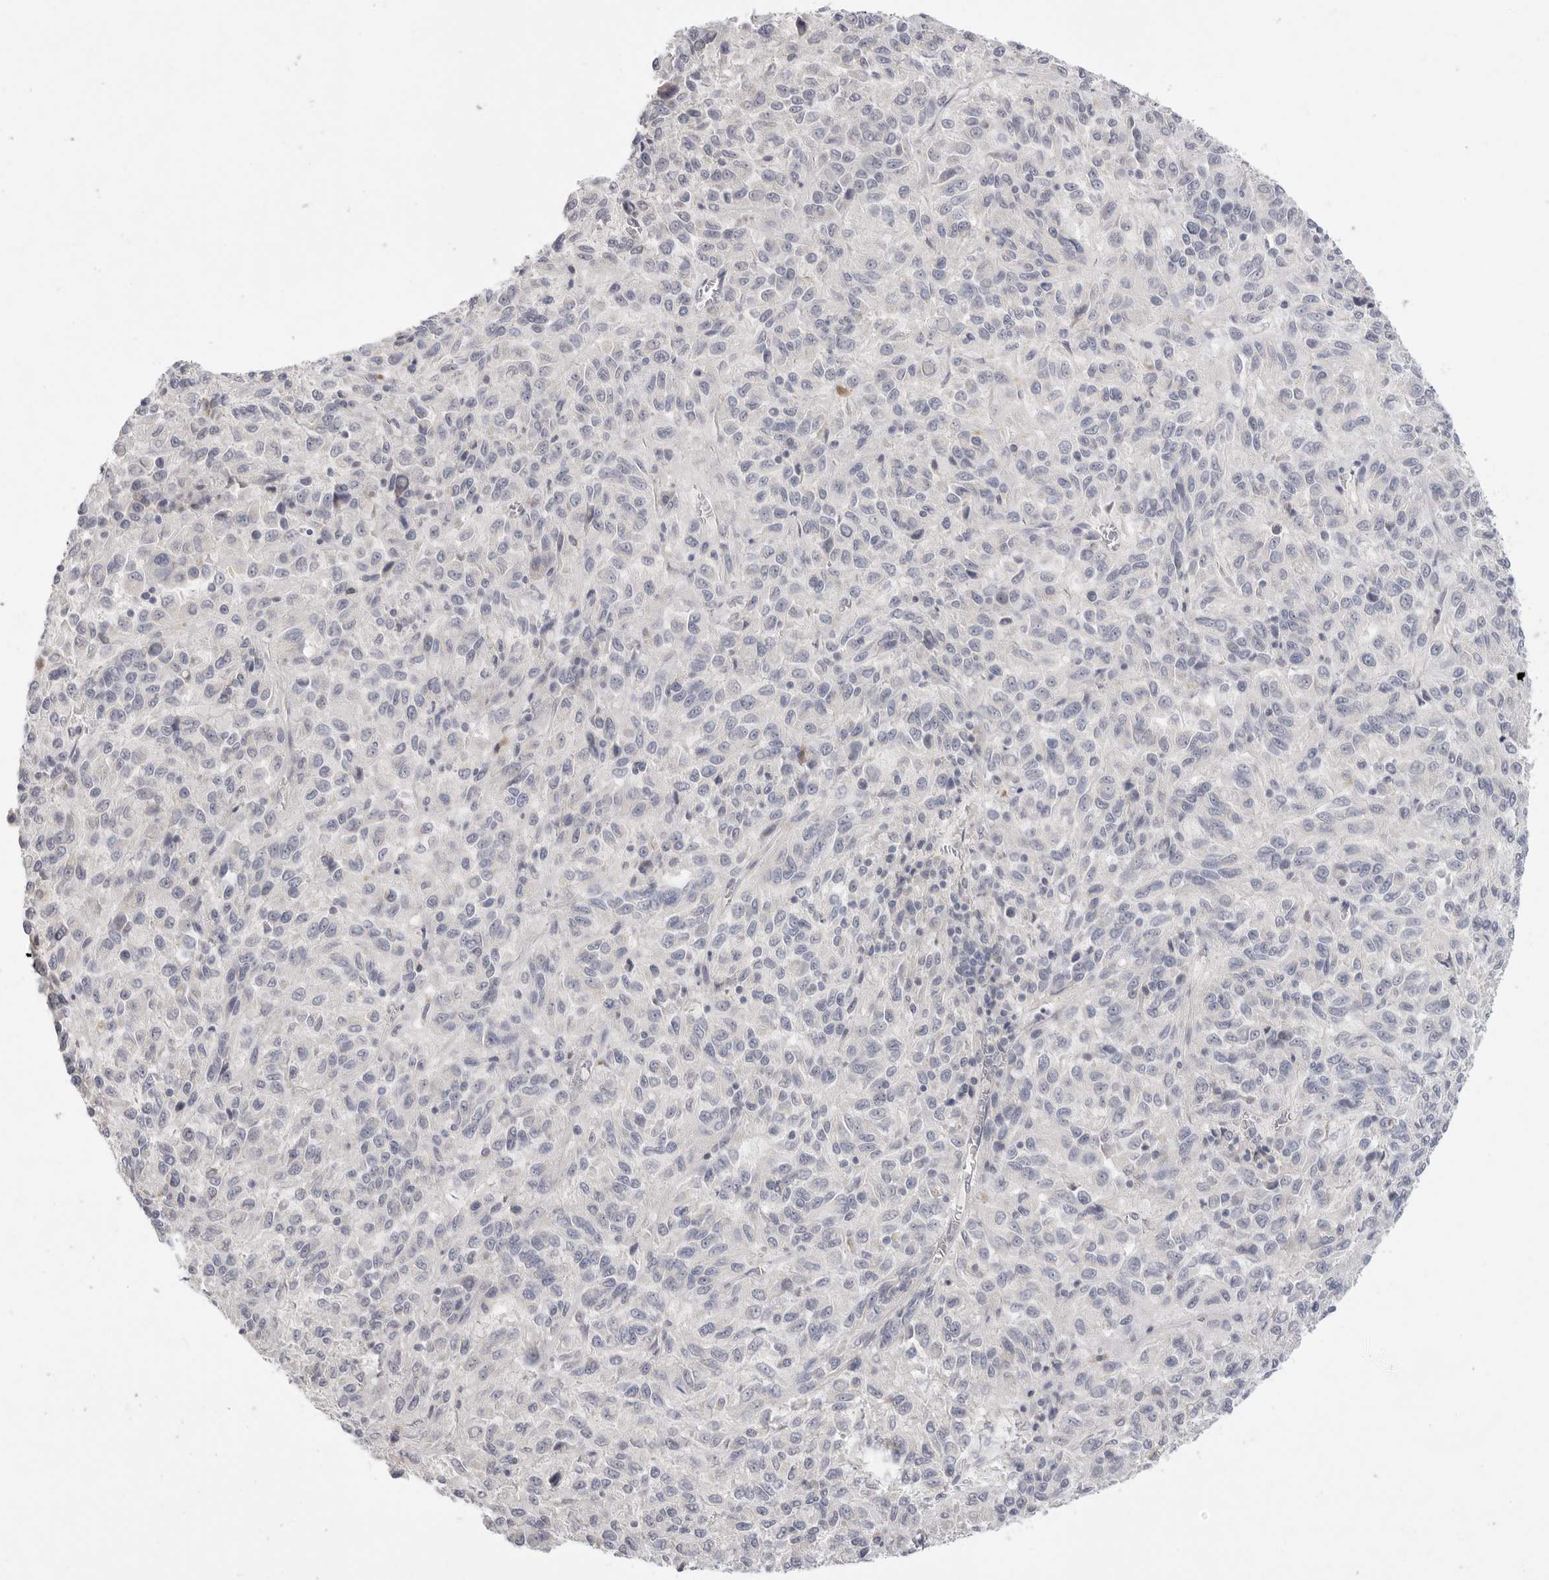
{"staining": {"intensity": "negative", "quantity": "none", "location": "none"}, "tissue": "melanoma", "cell_type": "Tumor cells", "image_type": "cancer", "snomed": [{"axis": "morphology", "description": "Malignant melanoma, Metastatic site"}, {"axis": "topography", "description": "Lung"}], "caption": "A high-resolution image shows immunohistochemistry (IHC) staining of malignant melanoma (metastatic site), which shows no significant expression in tumor cells.", "gene": "FBN2", "patient": {"sex": "male", "age": 64}}